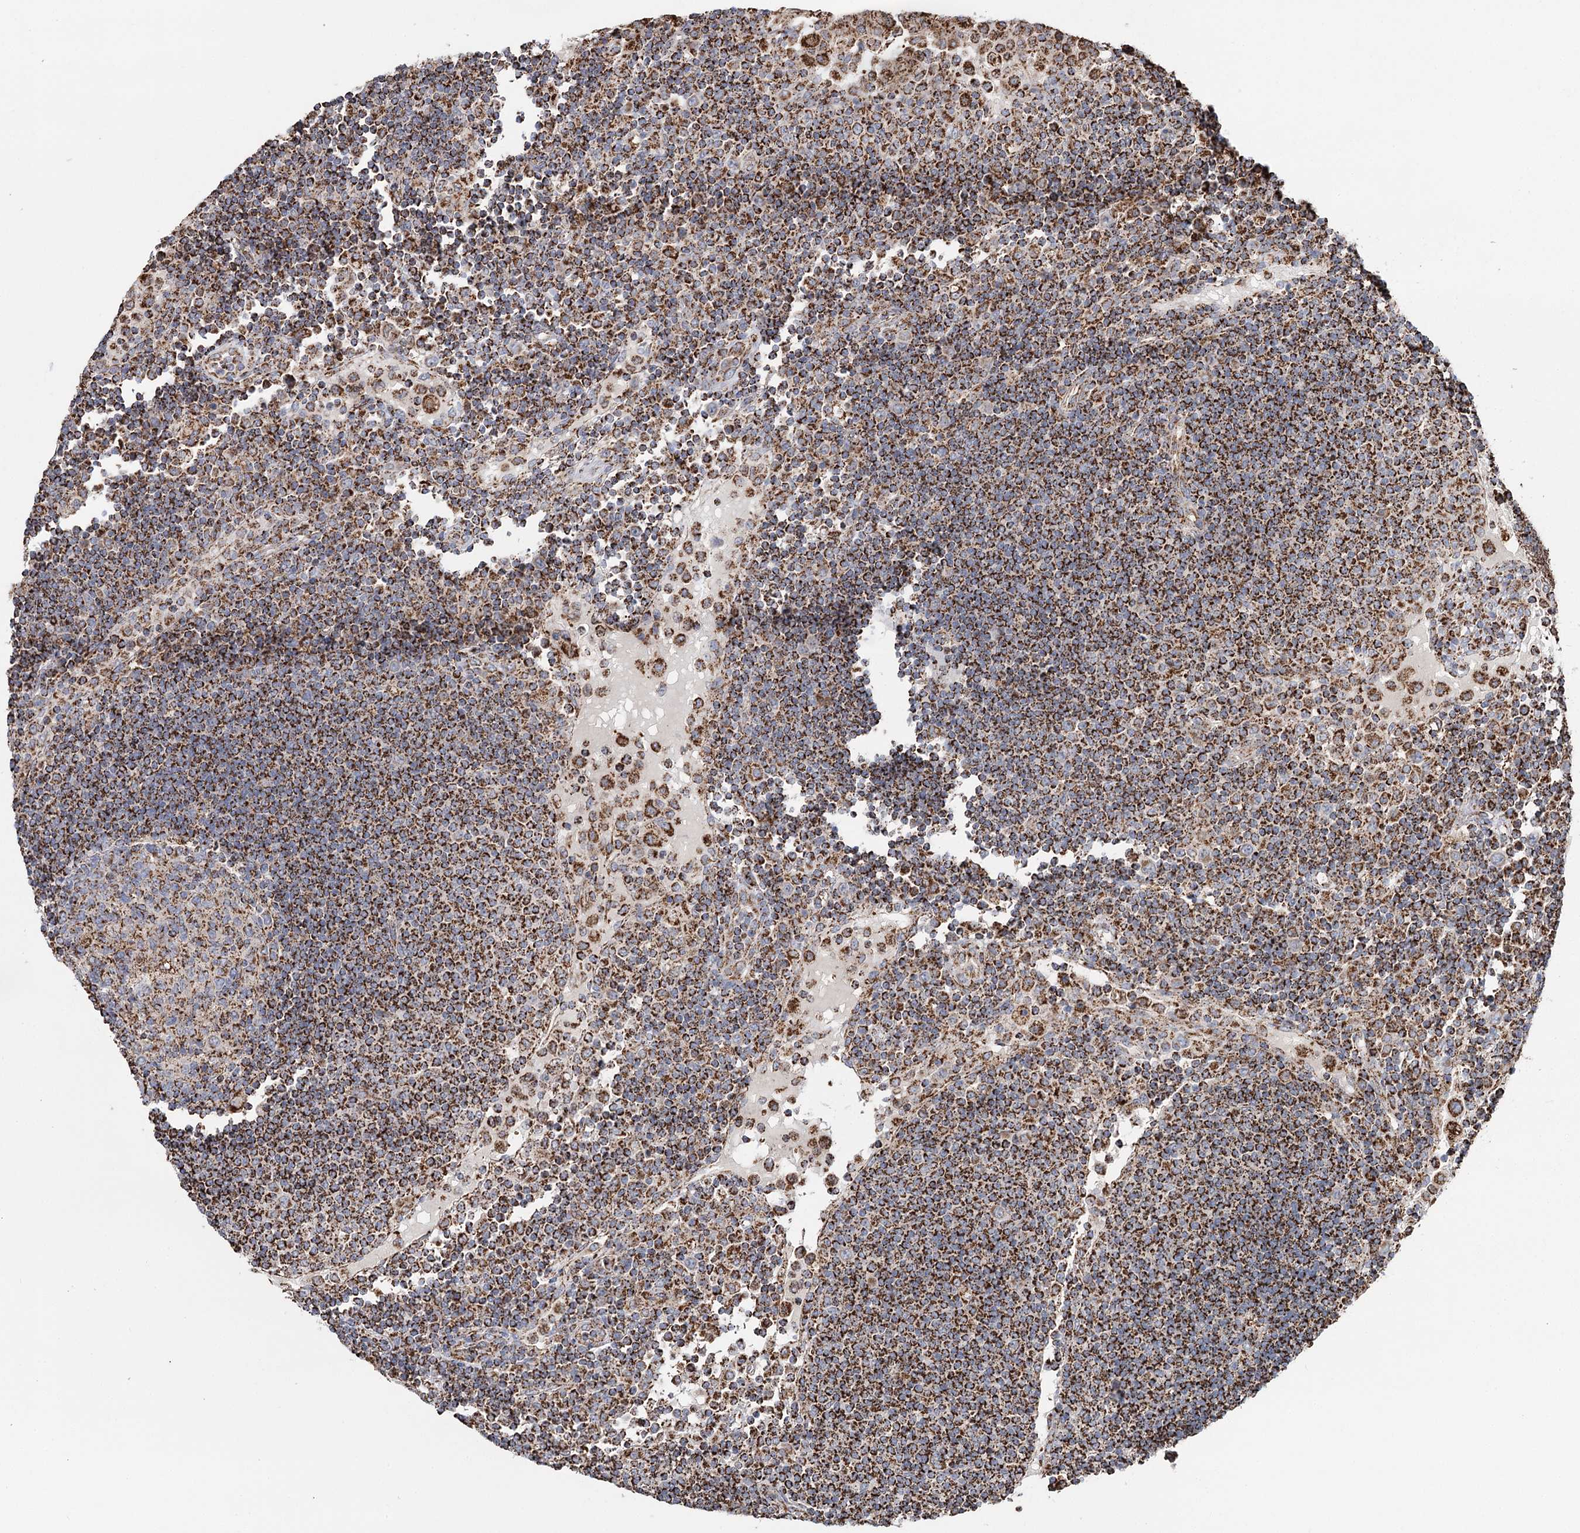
{"staining": {"intensity": "moderate", "quantity": ">75%", "location": "cytoplasmic/membranous"}, "tissue": "lymph node", "cell_type": "Germinal center cells", "image_type": "normal", "snomed": [{"axis": "morphology", "description": "Normal tissue, NOS"}, {"axis": "topography", "description": "Lymph node"}], "caption": "Protein staining of benign lymph node displays moderate cytoplasmic/membranous positivity in approximately >75% of germinal center cells.", "gene": "APH1A", "patient": {"sex": "female", "age": 53}}